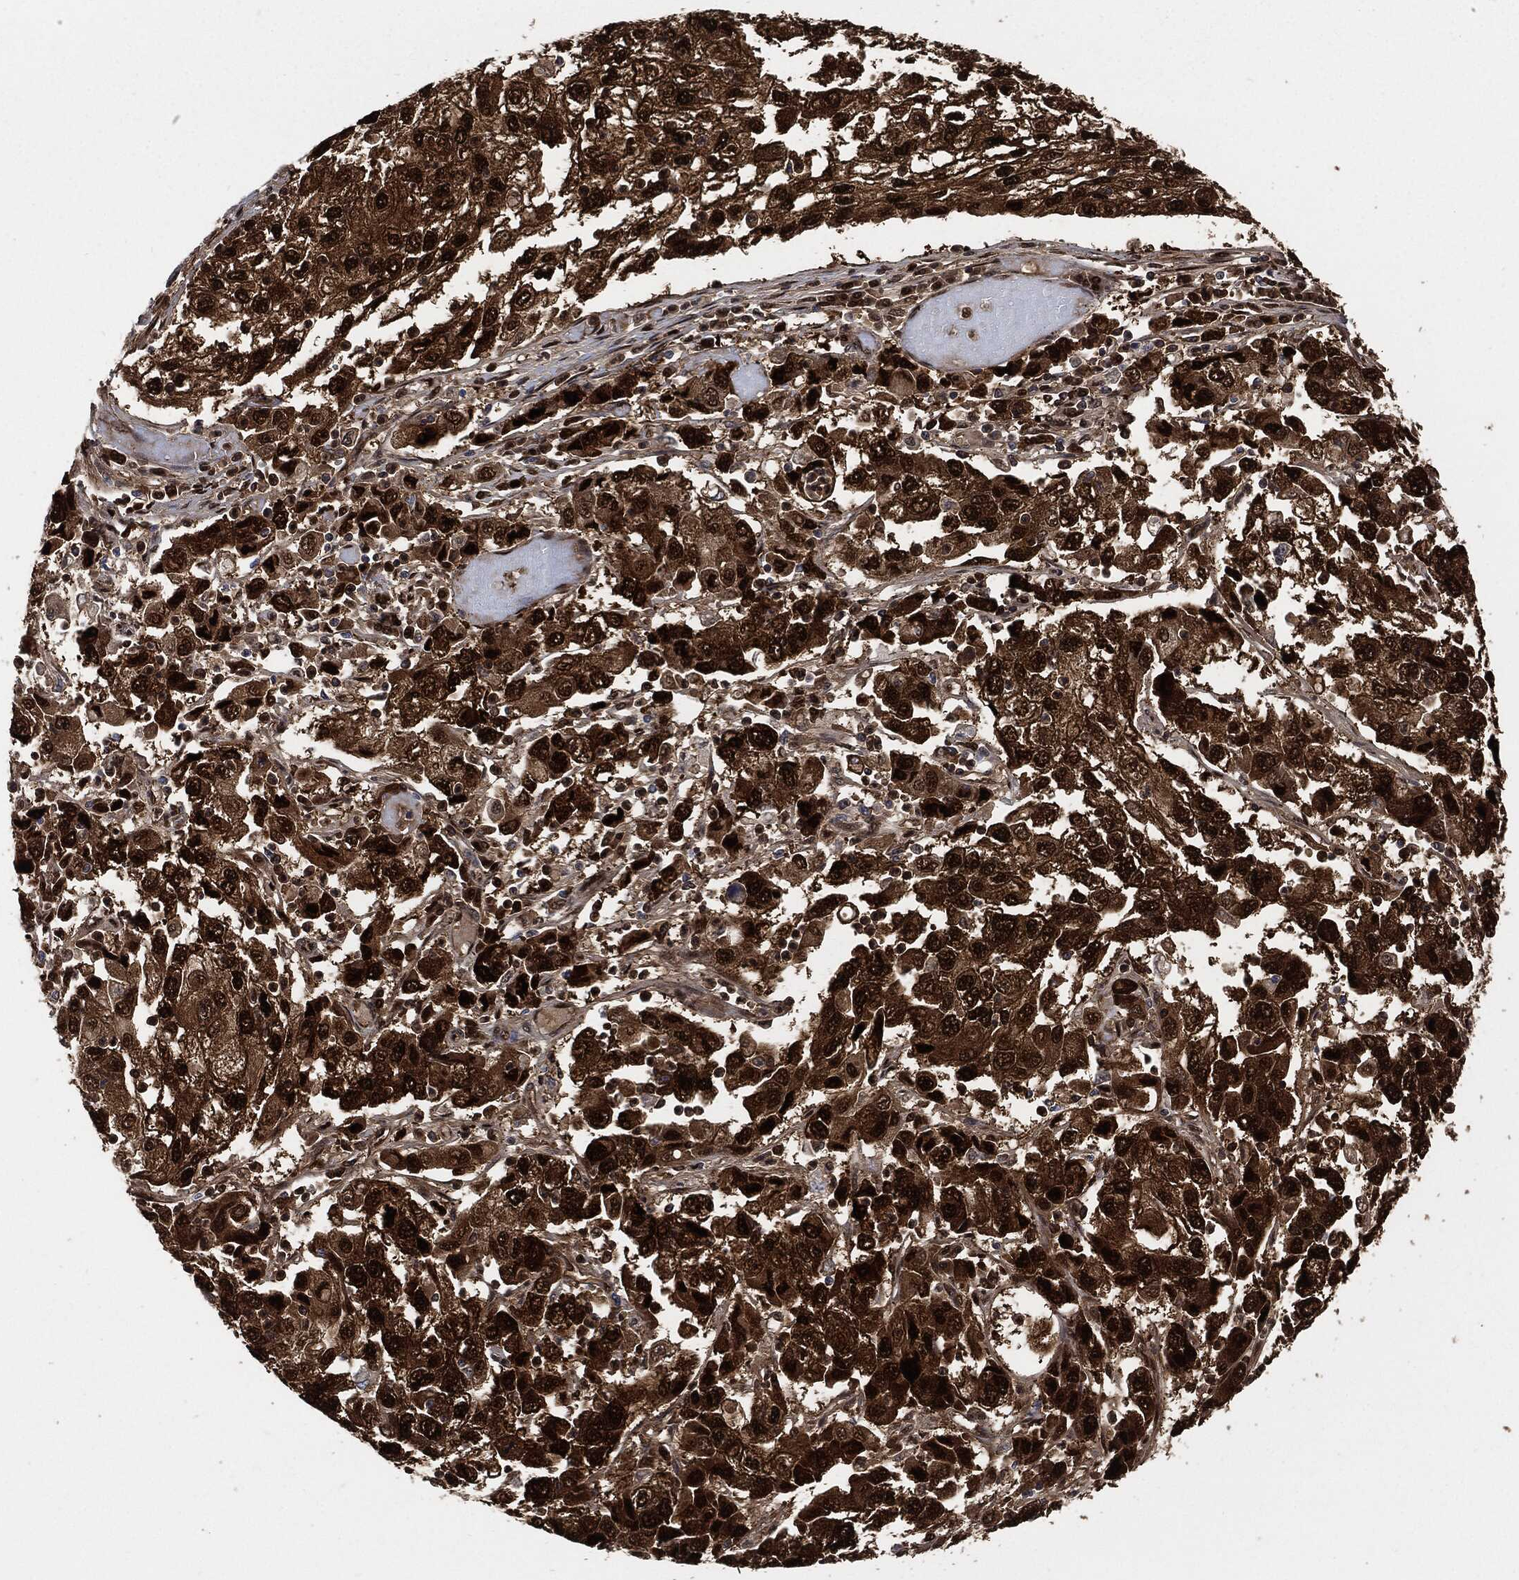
{"staining": {"intensity": "strong", "quantity": ">75%", "location": "nuclear"}, "tissue": "cervical cancer", "cell_type": "Tumor cells", "image_type": "cancer", "snomed": [{"axis": "morphology", "description": "Squamous cell carcinoma, NOS"}, {"axis": "topography", "description": "Cervix"}], "caption": "Human squamous cell carcinoma (cervical) stained with a brown dye reveals strong nuclear positive expression in approximately >75% of tumor cells.", "gene": "DCTN1", "patient": {"sex": "female", "age": 36}}